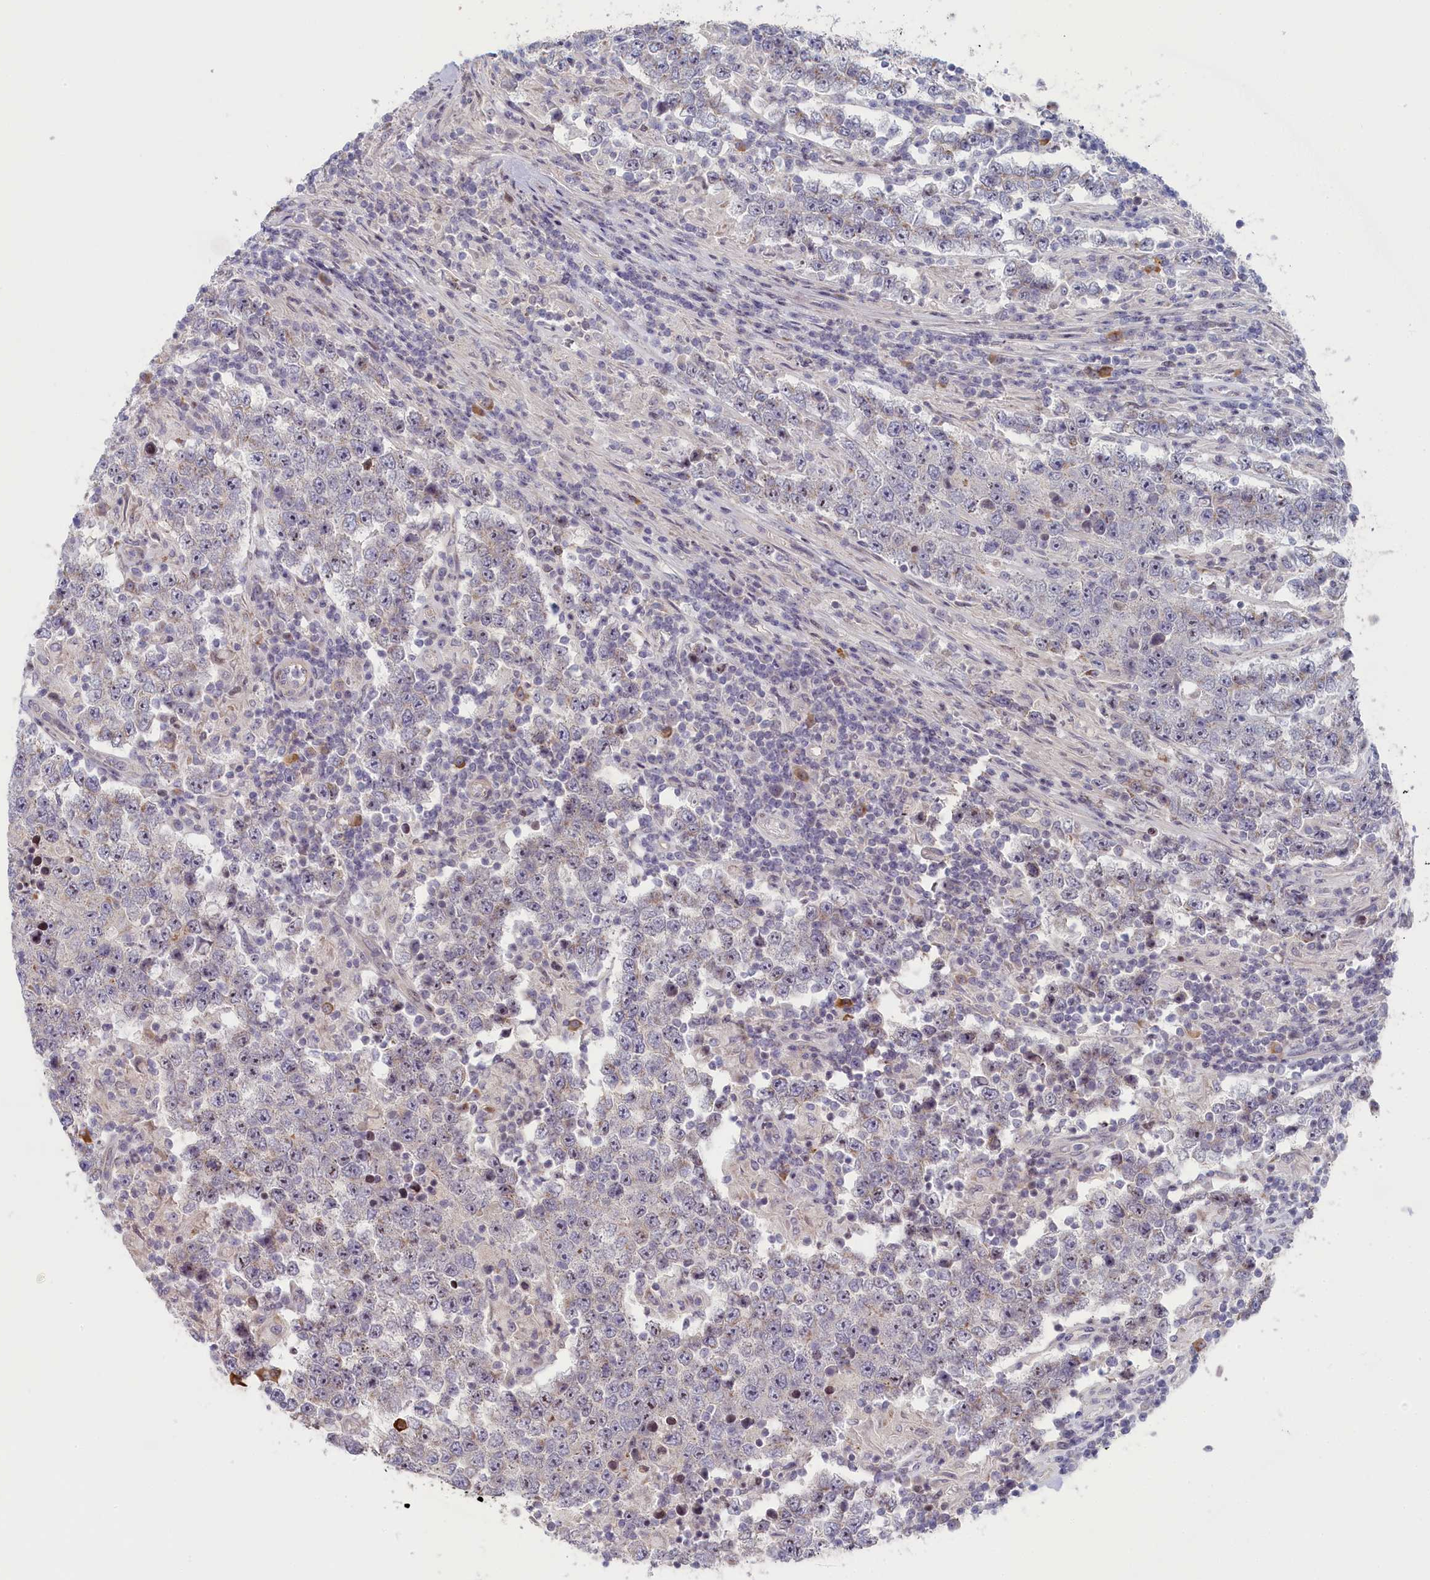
{"staining": {"intensity": "moderate", "quantity": "<25%", "location": "cytoplasmic/membranous"}, "tissue": "testis cancer", "cell_type": "Tumor cells", "image_type": "cancer", "snomed": [{"axis": "morphology", "description": "Normal tissue, NOS"}, {"axis": "morphology", "description": "Urothelial carcinoma, High grade"}, {"axis": "morphology", "description": "Seminoma, NOS"}, {"axis": "morphology", "description": "Carcinoma, Embryonal, NOS"}, {"axis": "topography", "description": "Urinary bladder"}, {"axis": "topography", "description": "Testis"}], "caption": "Testis seminoma stained for a protein (brown) demonstrates moderate cytoplasmic/membranous positive positivity in approximately <25% of tumor cells.", "gene": "INTS4", "patient": {"sex": "male", "age": 41}}